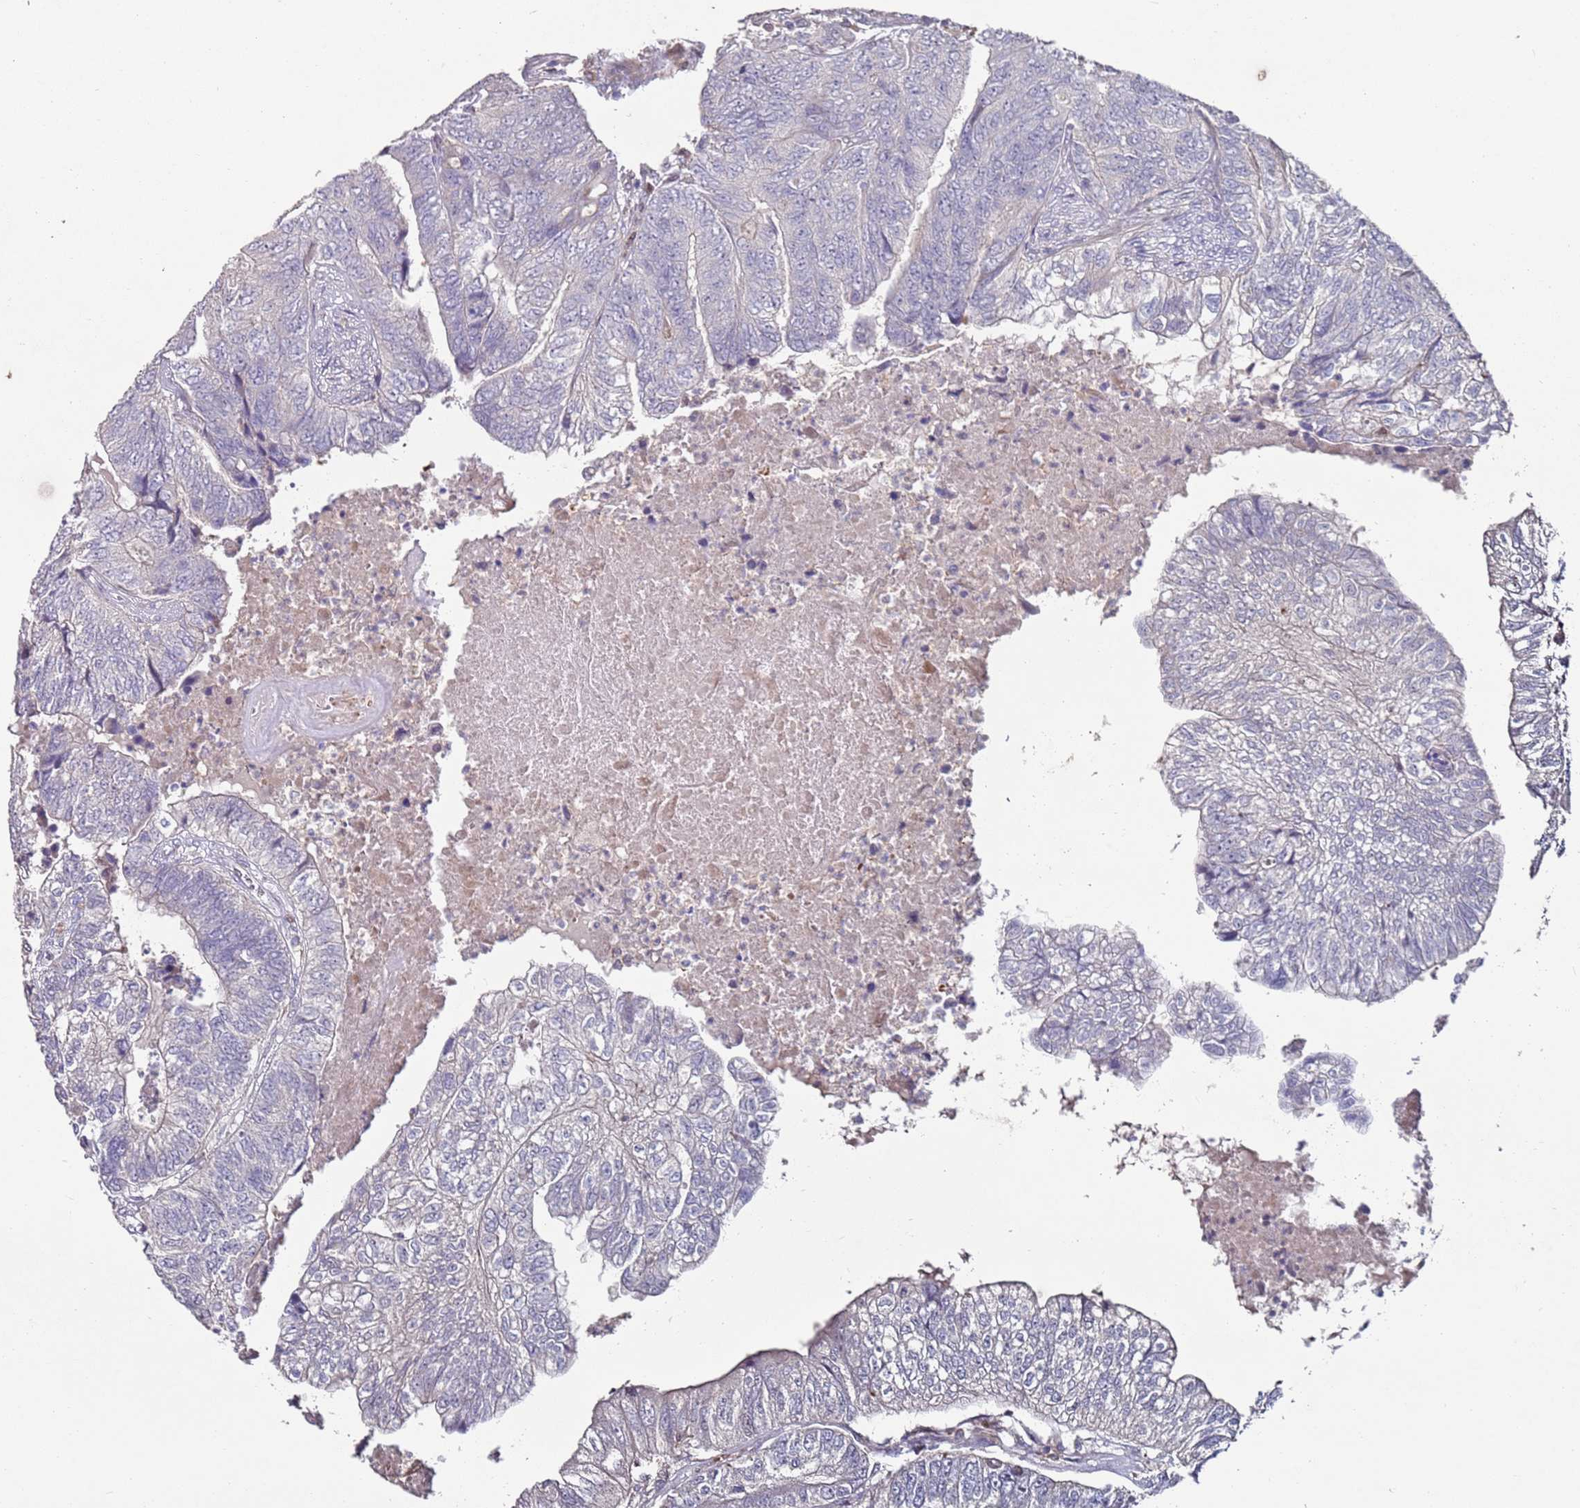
{"staining": {"intensity": "negative", "quantity": "none", "location": "none"}, "tissue": "colorectal cancer", "cell_type": "Tumor cells", "image_type": "cancer", "snomed": [{"axis": "morphology", "description": "Adenocarcinoma, NOS"}, {"axis": "topography", "description": "Colon"}], "caption": "Human colorectal cancer (adenocarcinoma) stained for a protein using IHC displays no positivity in tumor cells.", "gene": "LACC1", "patient": {"sex": "female", "age": 67}}